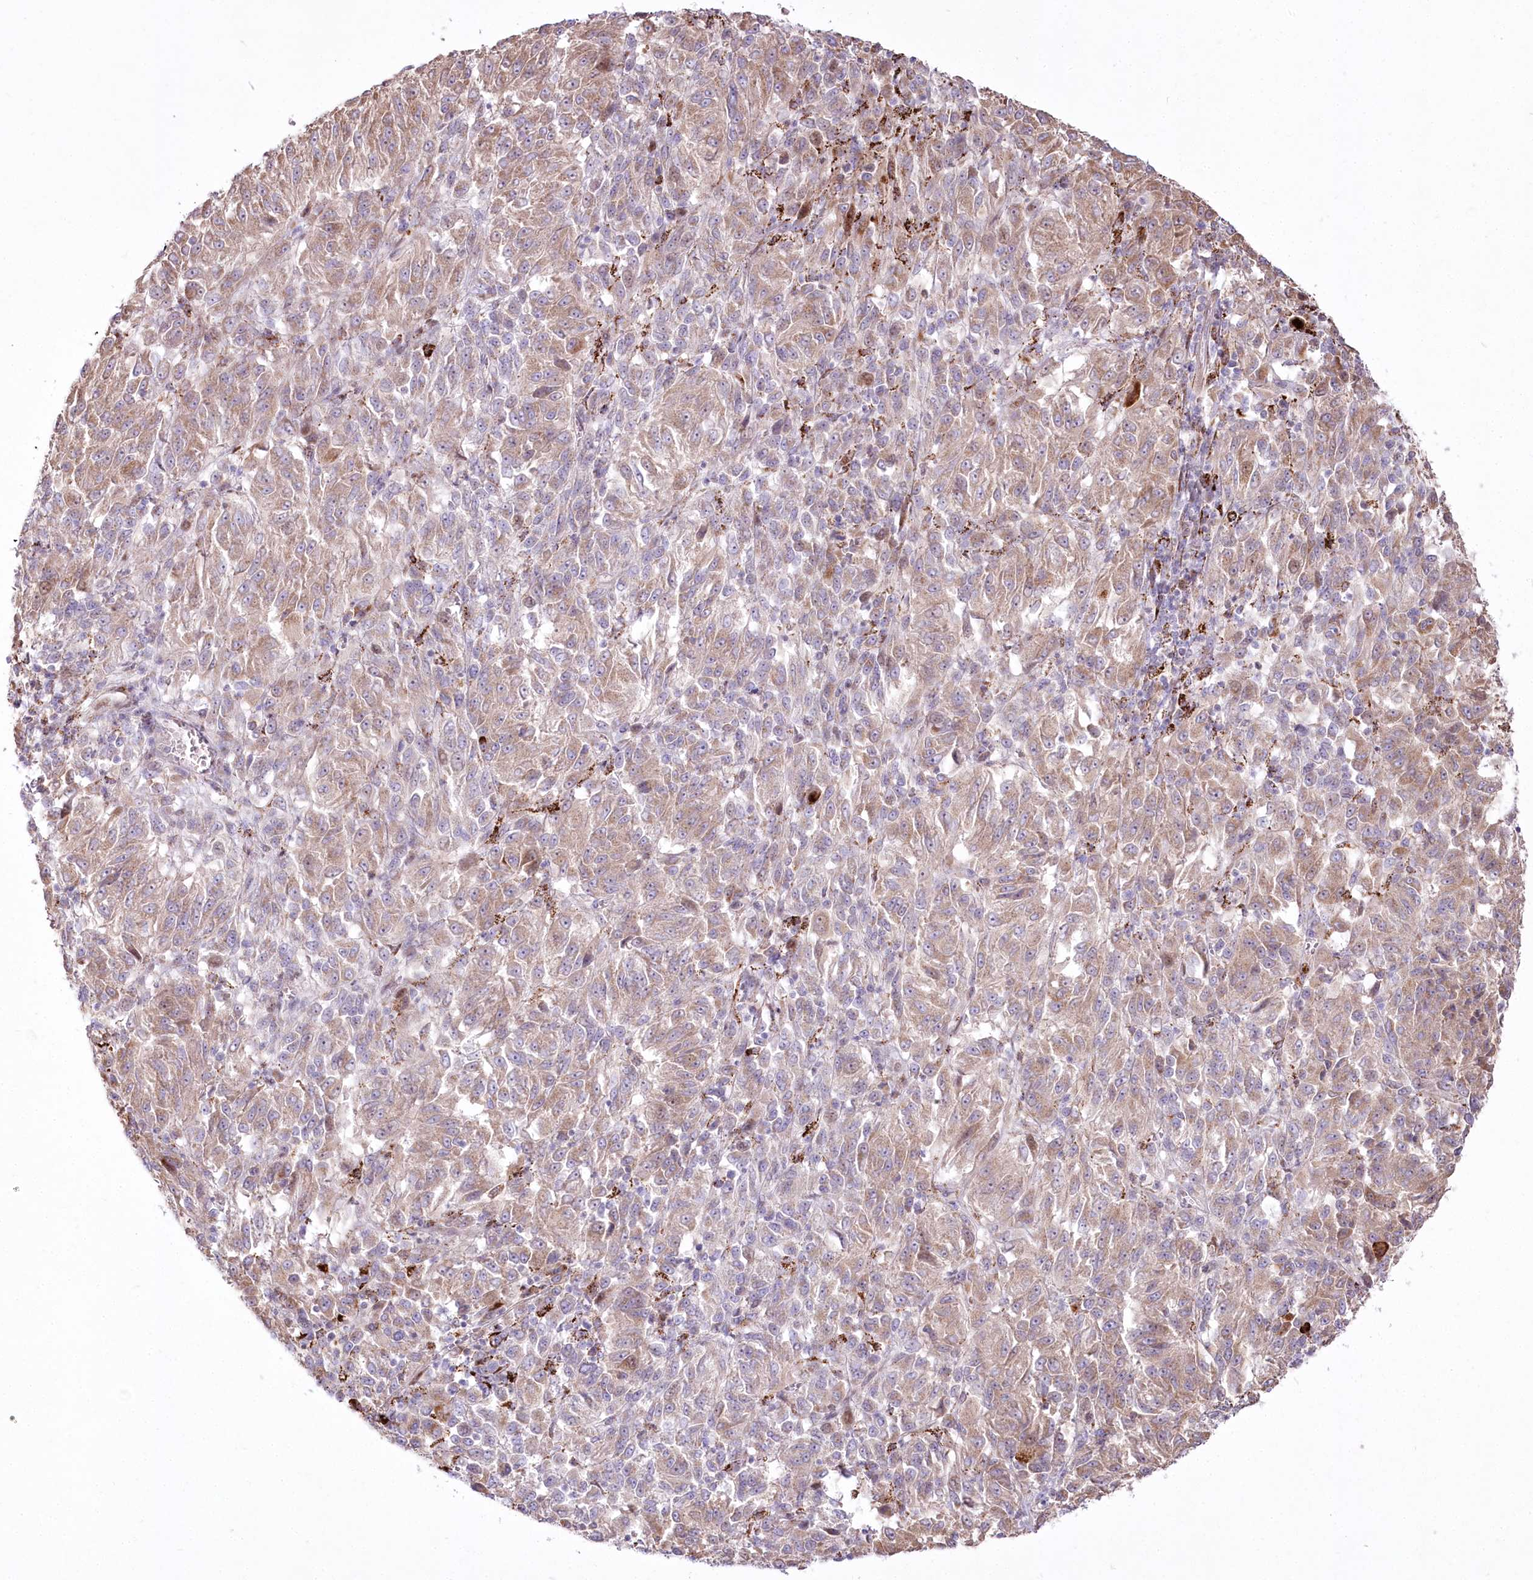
{"staining": {"intensity": "weak", "quantity": ">75%", "location": "cytoplasmic/membranous"}, "tissue": "melanoma", "cell_type": "Tumor cells", "image_type": "cancer", "snomed": [{"axis": "morphology", "description": "Malignant melanoma, Metastatic site"}, {"axis": "topography", "description": "Lung"}], "caption": "IHC (DAB) staining of melanoma reveals weak cytoplasmic/membranous protein positivity in about >75% of tumor cells.", "gene": "CEP164", "patient": {"sex": "male", "age": 64}}